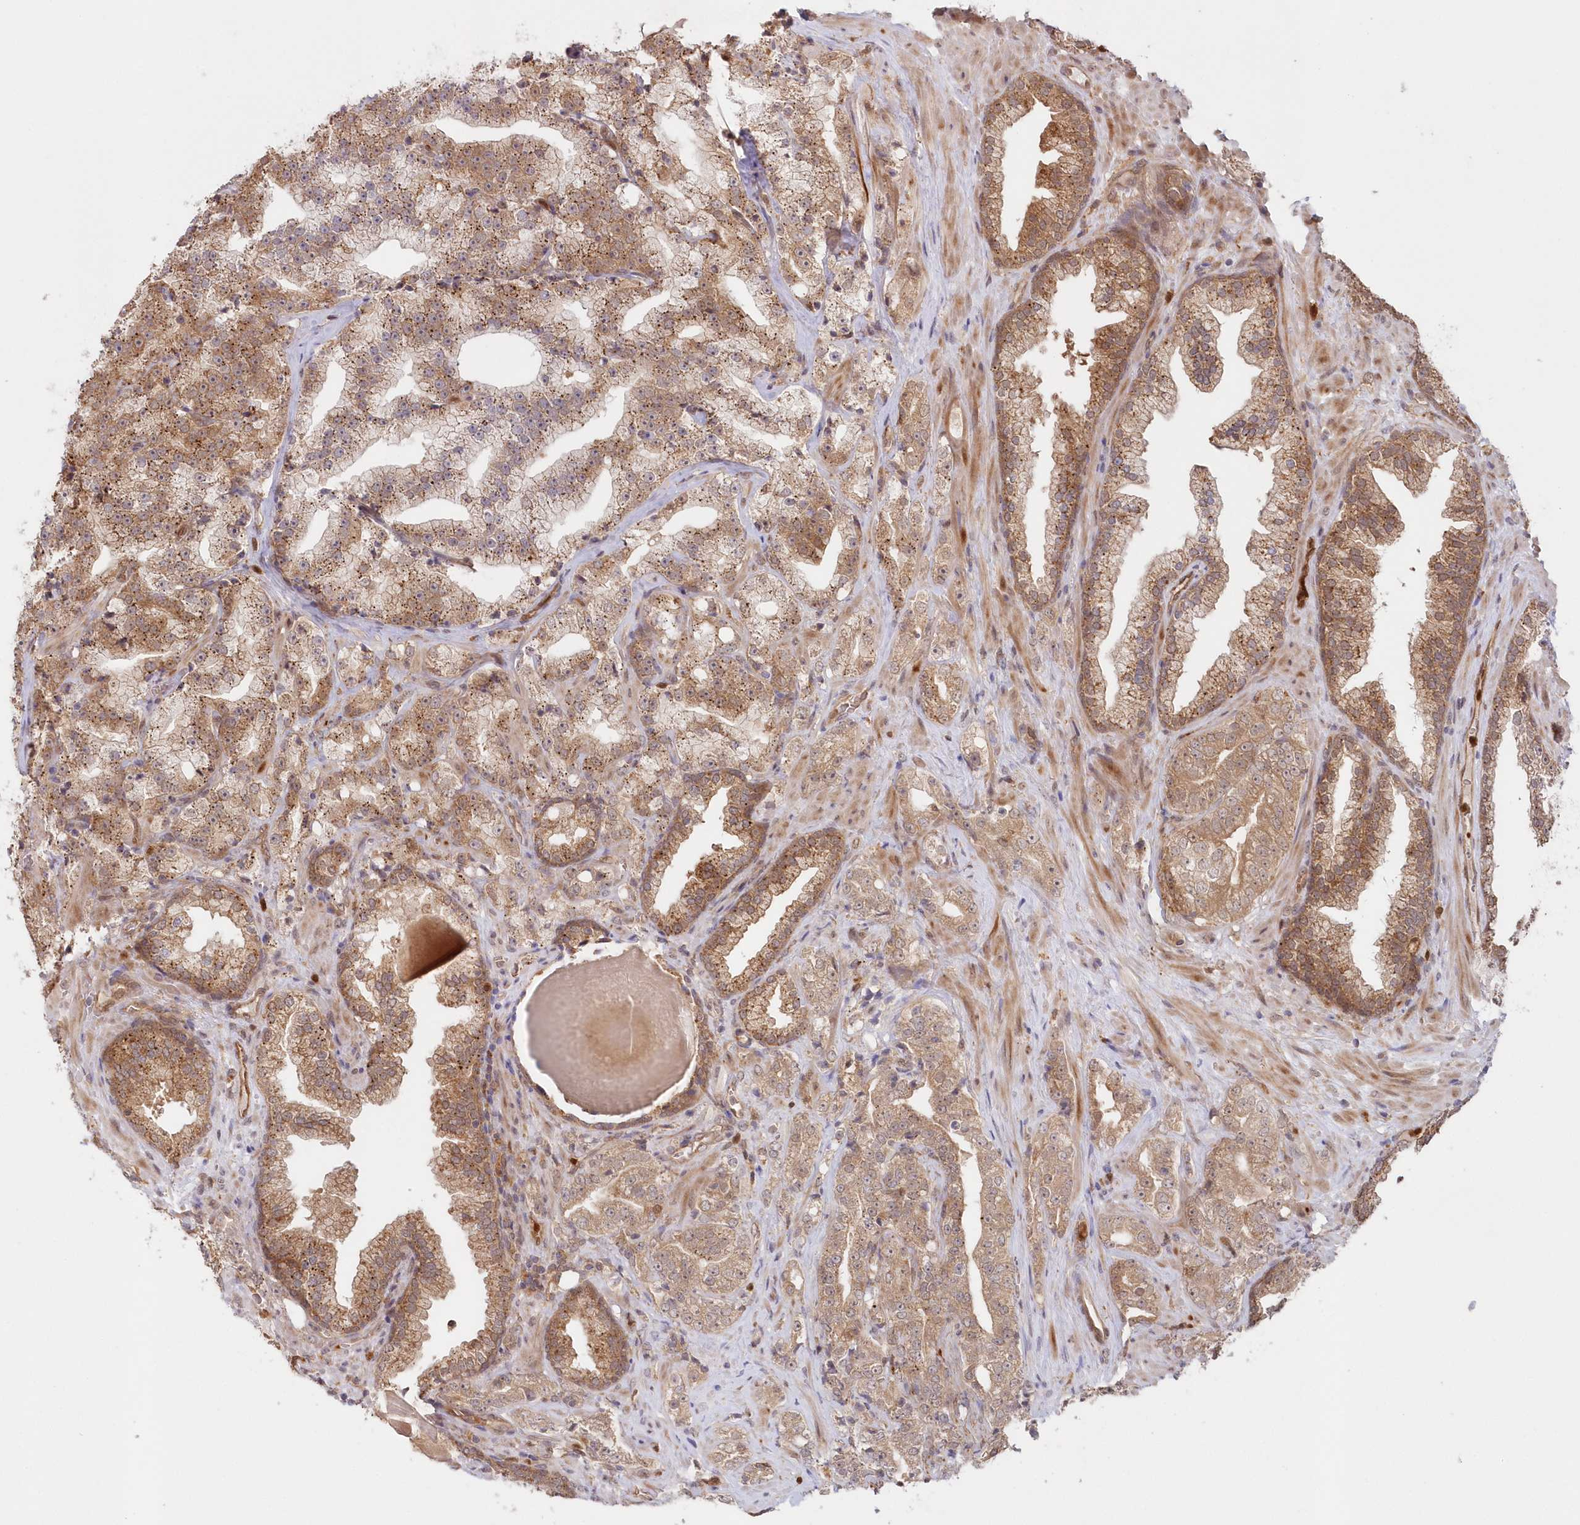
{"staining": {"intensity": "moderate", "quantity": ">75%", "location": "cytoplasmic/membranous"}, "tissue": "prostate cancer", "cell_type": "Tumor cells", "image_type": "cancer", "snomed": [{"axis": "morphology", "description": "Adenocarcinoma, High grade"}, {"axis": "topography", "description": "Prostate"}], "caption": "Adenocarcinoma (high-grade) (prostate) stained for a protein (brown) displays moderate cytoplasmic/membranous positive expression in about >75% of tumor cells.", "gene": "GBE1", "patient": {"sex": "male", "age": 64}}